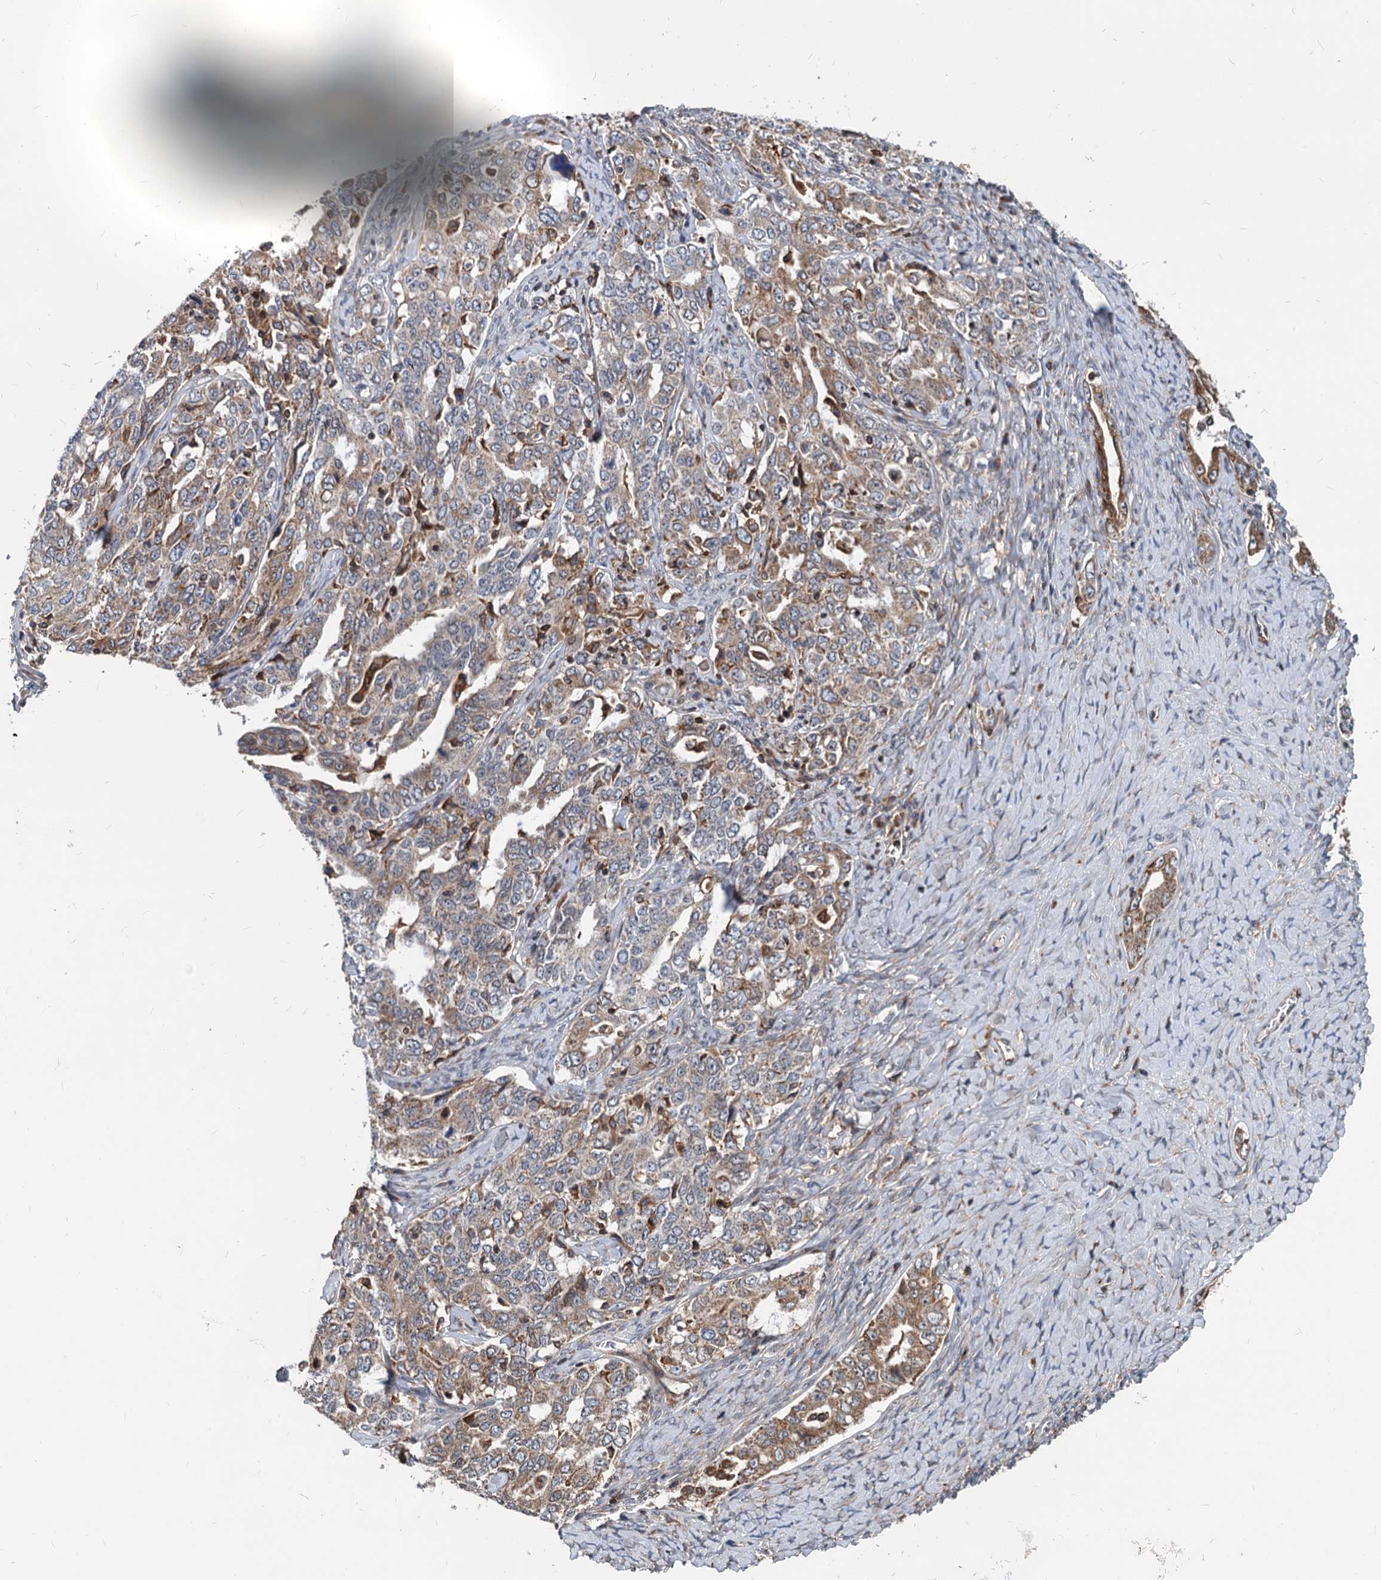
{"staining": {"intensity": "moderate", "quantity": "25%-75%", "location": "cytoplasmic/membranous"}, "tissue": "ovarian cancer", "cell_type": "Tumor cells", "image_type": "cancer", "snomed": [{"axis": "morphology", "description": "Carcinoma, endometroid"}, {"axis": "topography", "description": "Ovary"}], "caption": "Ovarian cancer (endometroid carcinoma) stained for a protein exhibits moderate cytoplasmic/membranous positivity in tumor cells. The staining was performed using DAB to visualize the protein expression in brown, while the nuclei were stained in blue with hematoxylin (Magnification: 20x).", "gene": "STIM1", "patient": {"sex": "female", "age": 62}}